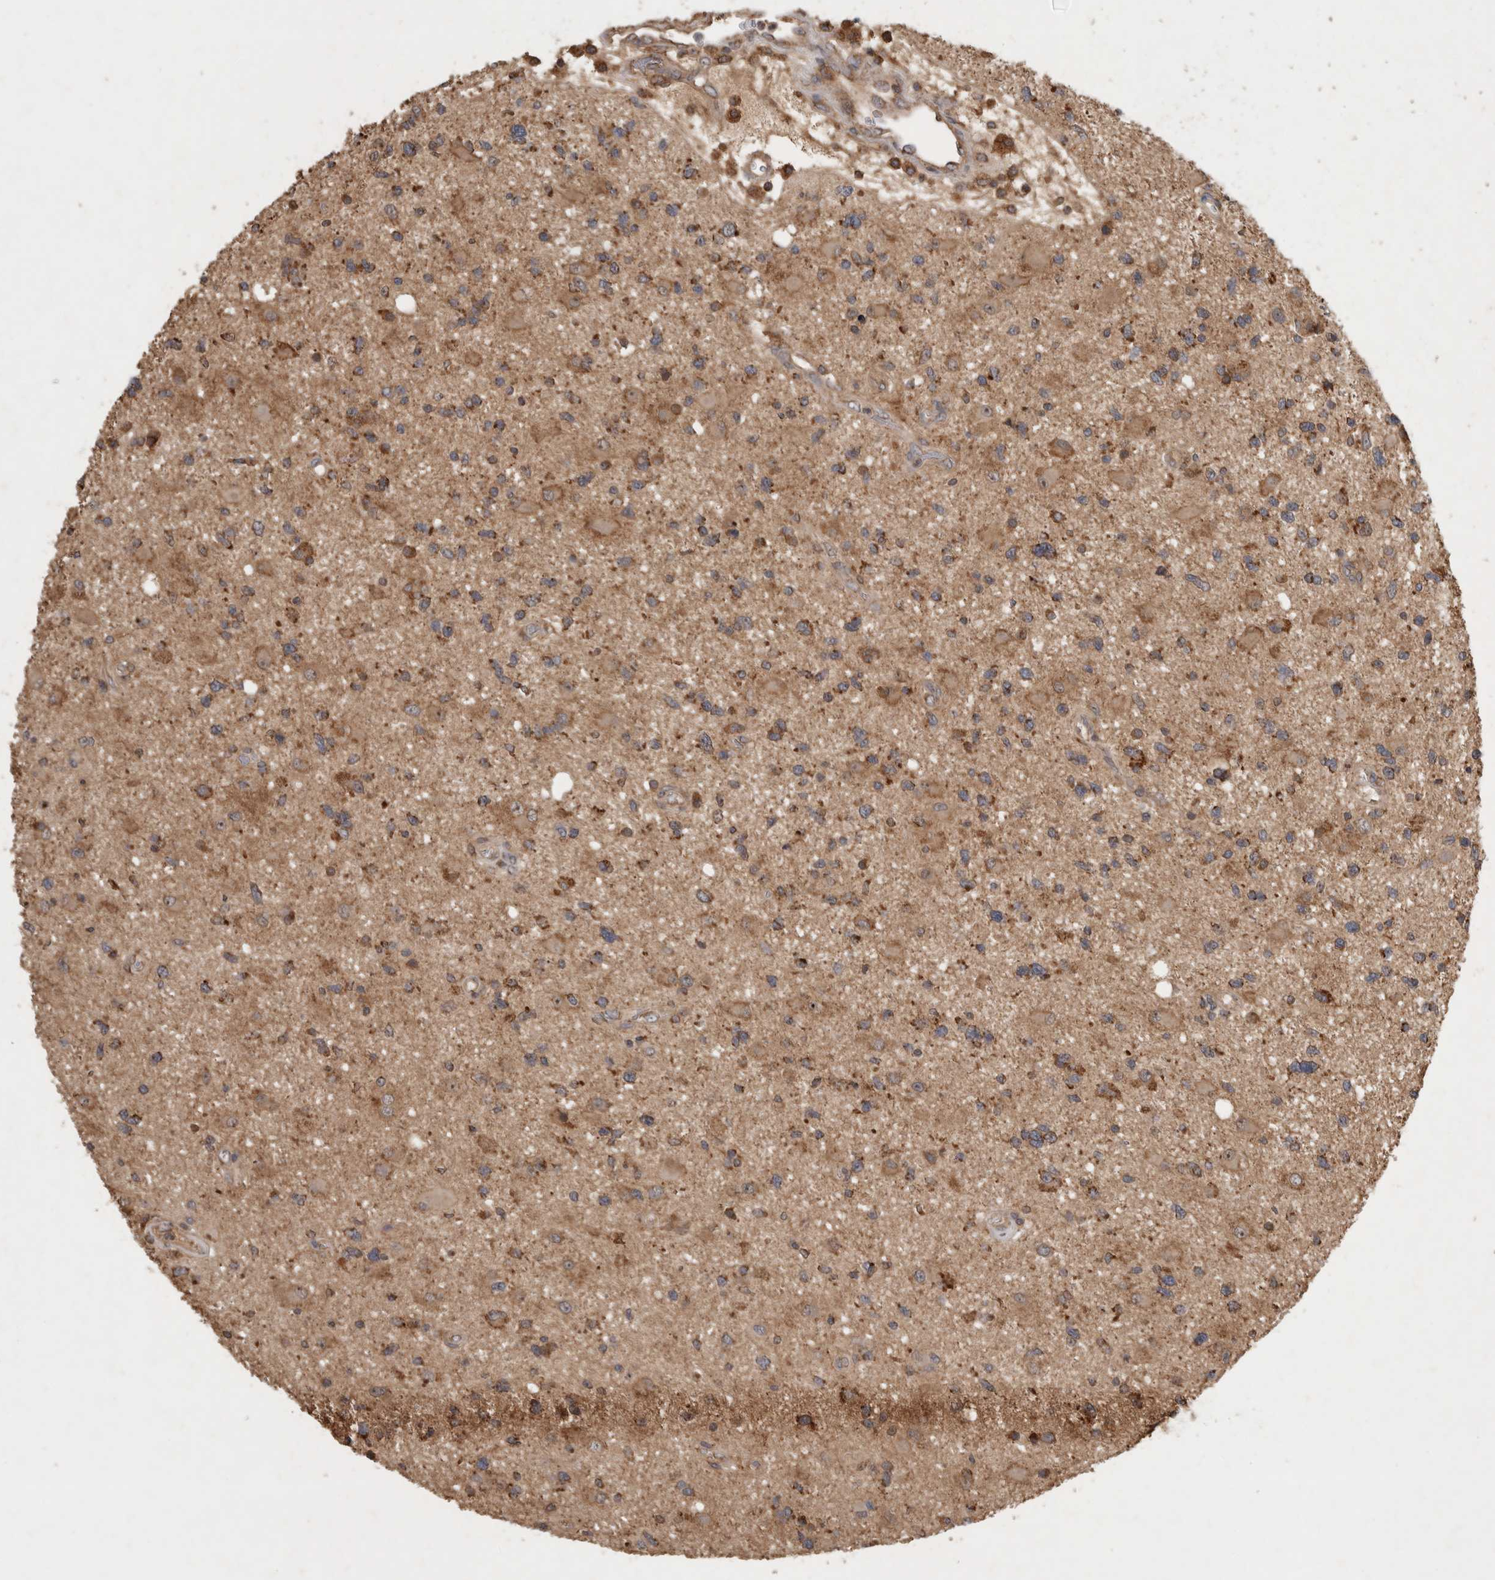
{"staining": {"intensity": "moderate", "quantity": "25%-75%", "location": "cytoplasmic/membranous"}, "tissue": "glioma", "cell_type": "Tumor cells", "image_type": "cancer", "snomed": [{"axis": "morphology", "description": "Glioma, malignant, High grade"}, {"axis": "topography", "description": "Brain"}], "caption": "Human high-grade glioma (malignant) stained for a protein (brown) reveals moderate cytoplasmic/membranous positive expression in about 25%-75% of tumor cells.", "gene": "SERAC1", "patient": {"sex": "male", "age": 33}}